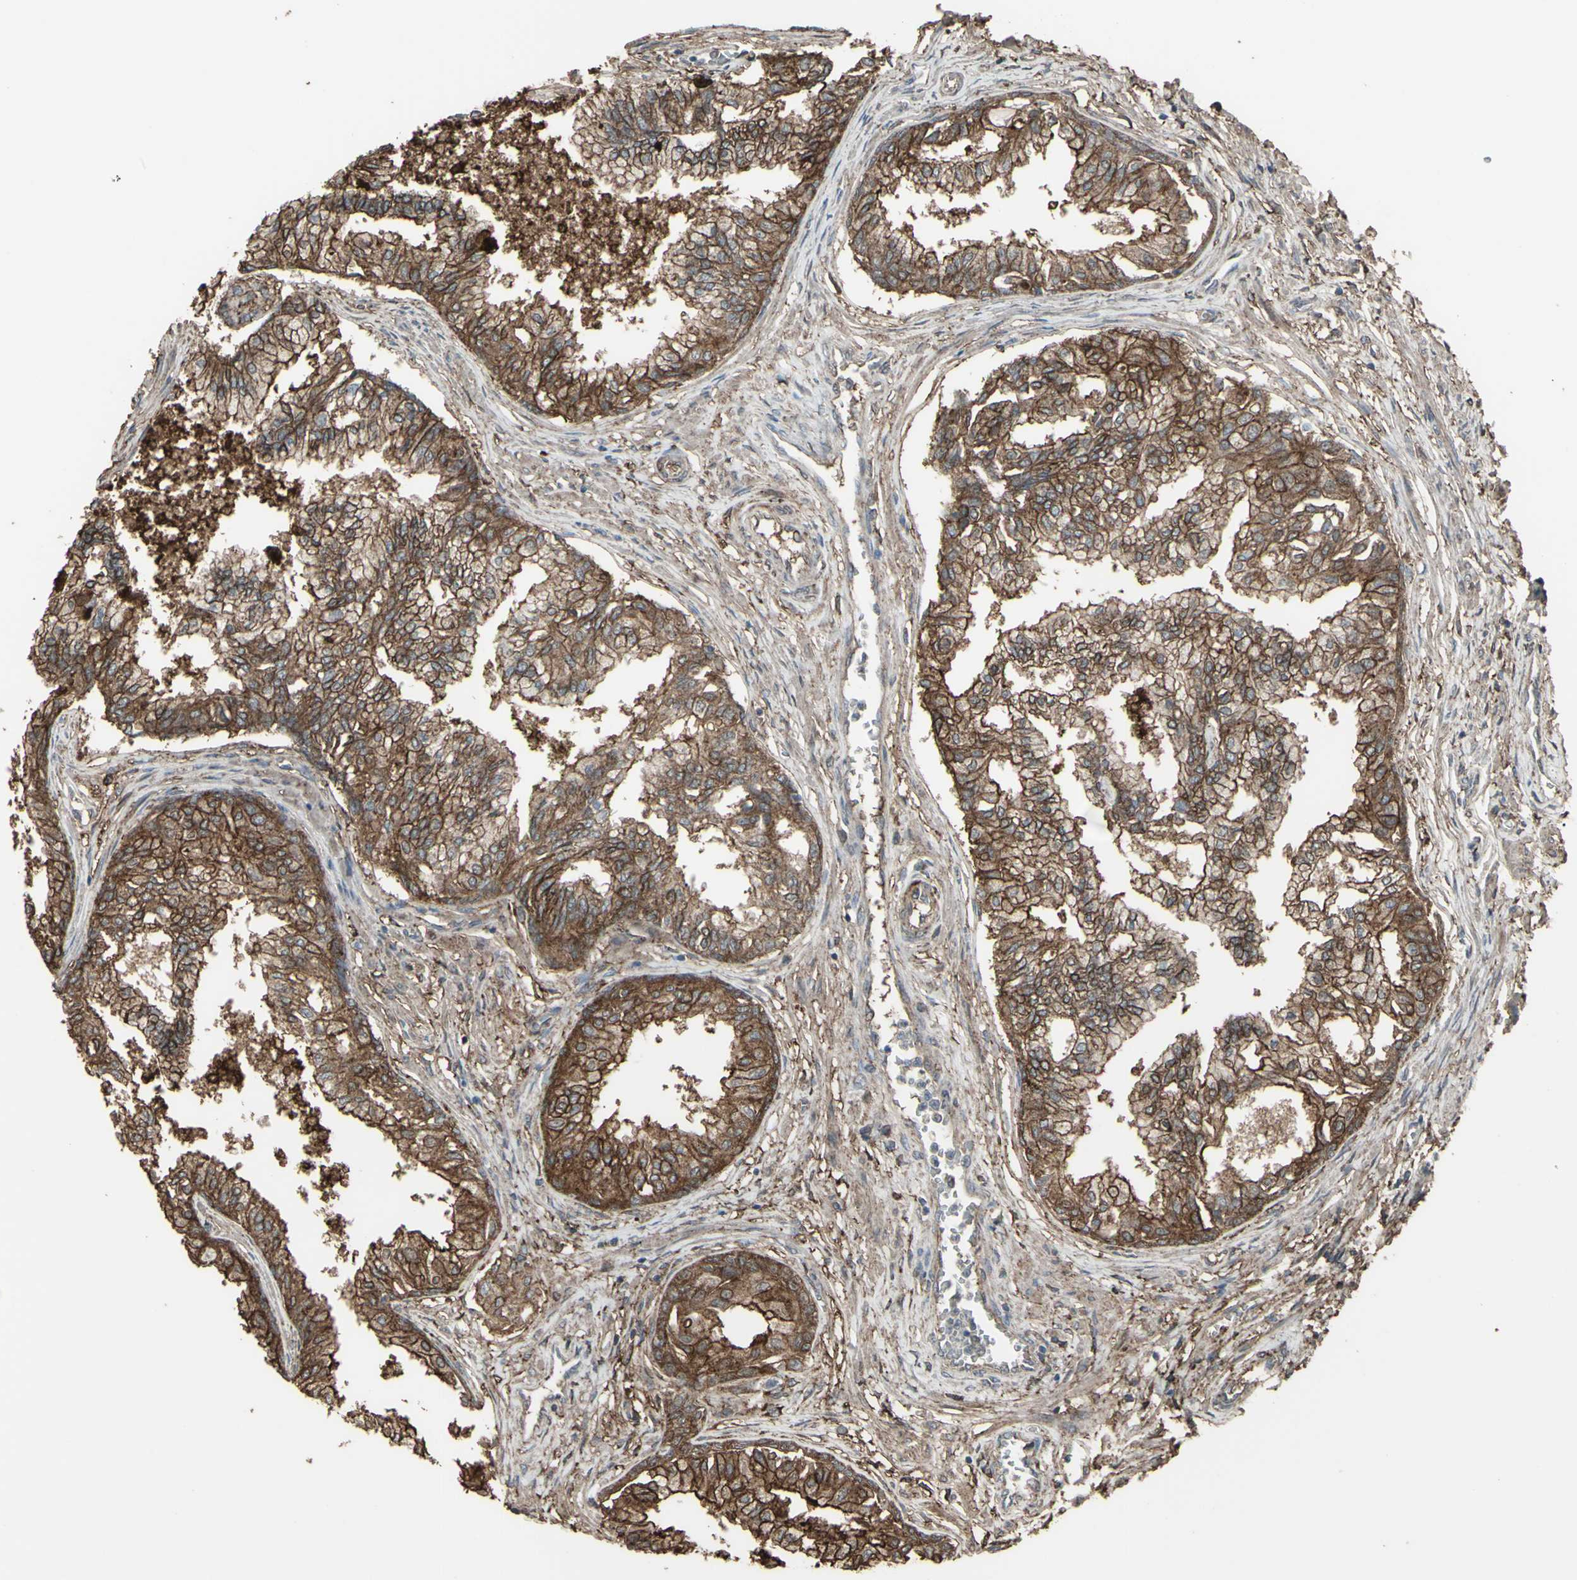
{"staining": {"intensity": "moderate", "quantity": ">75%", "location": "cytoplasmic/membranous"}, "tissue": "prostate", "cell_type": "Glandular cells", "image_type": "normal", "snomed": [{"axis": "morphology", "description": "Normal tissue, NOS"}, {"axis": "topography", "description": "Prostate"}, {"axis": "topography", "description": "Seminal veicle"}], "caption": "Immunohistochemical staining of unremarkable human prostate demonstrates >75% levels of moderate cytoplasmic/membranous protein positivity in about >75% of glandular cells.", "gene": "SMO", "patient": {"sex": "male", "age": 60}}